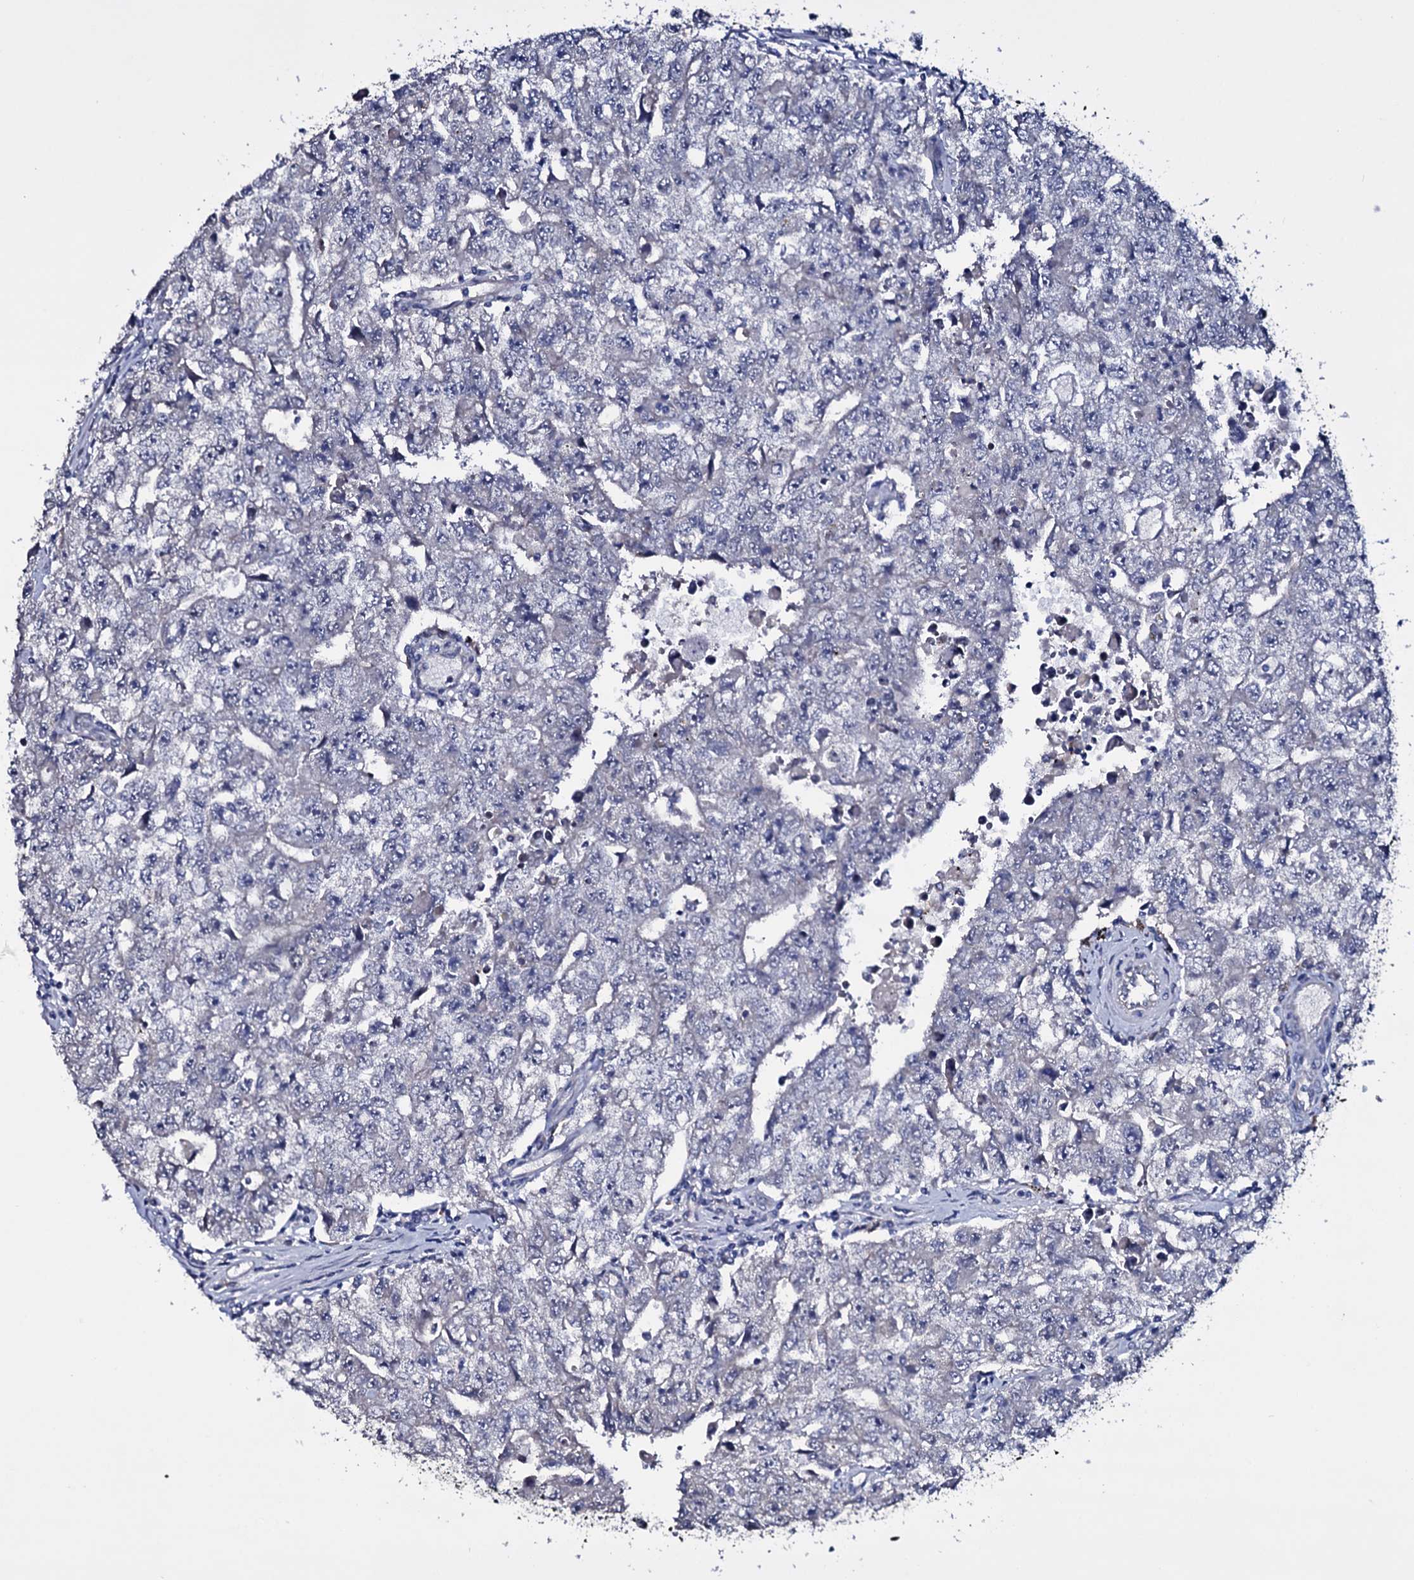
{"staining": {"intensity": "negative", "quantity": "none", "location": "none"}, "tissue": "testis cancer", "cell_type": "Tumor cells", "image_type": "cancer", "snomed": [{"axis": "morphology", "description": "Carcinoma, Embryonal, NOS"}, {"axis": "topography", "description": "Testis"}], "caption": "Histopathology image shows no significant protein staining in tumor cells of testis embryonal carcinoma. The staining is performed using DAB brown chromogen with nuclei counter-stained in using hematoxylin.", "gene": "BCL2L14", "patient": {"sex": "male", "age": 17}}